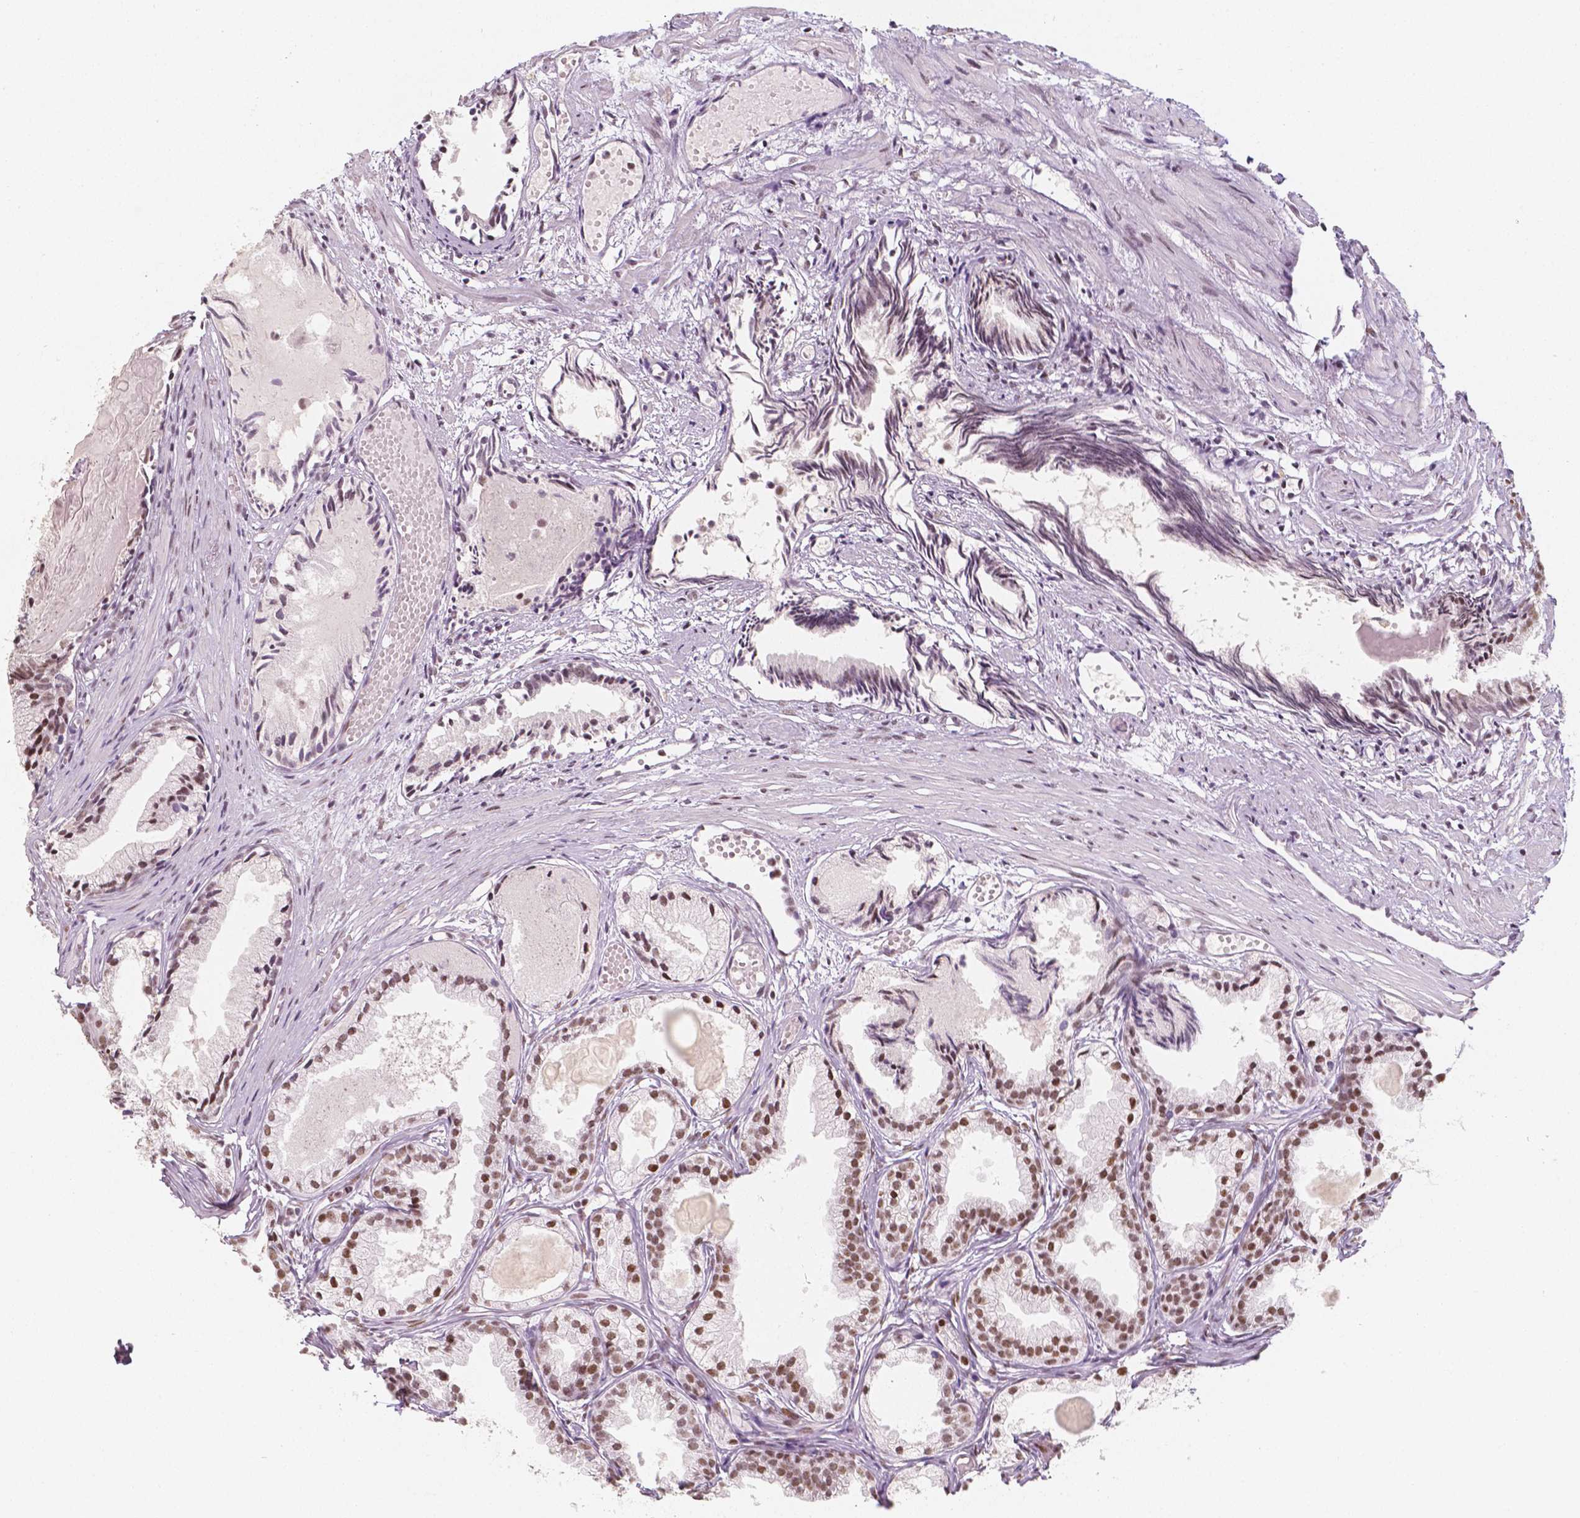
{"staining": {"intensity": "moderate", "quantity": "25%-75%", "location": "nuclear"}, "tissue": "prostate cancer", "cell_type": "Tumor cells", "image_type": "cancer", "snomed": [{"axis": "morphology", "description": "Adenocarcinoma, High grade"}, {"axis": "topography", "description": "Prostate"}], "caption": "Tumor cells show medium levels of moderate nuclear positivity in about 25%-75% of cells in prostate cancer.", "gene": "HDAC1", "patient": {"sex": "male", "age": 81}}